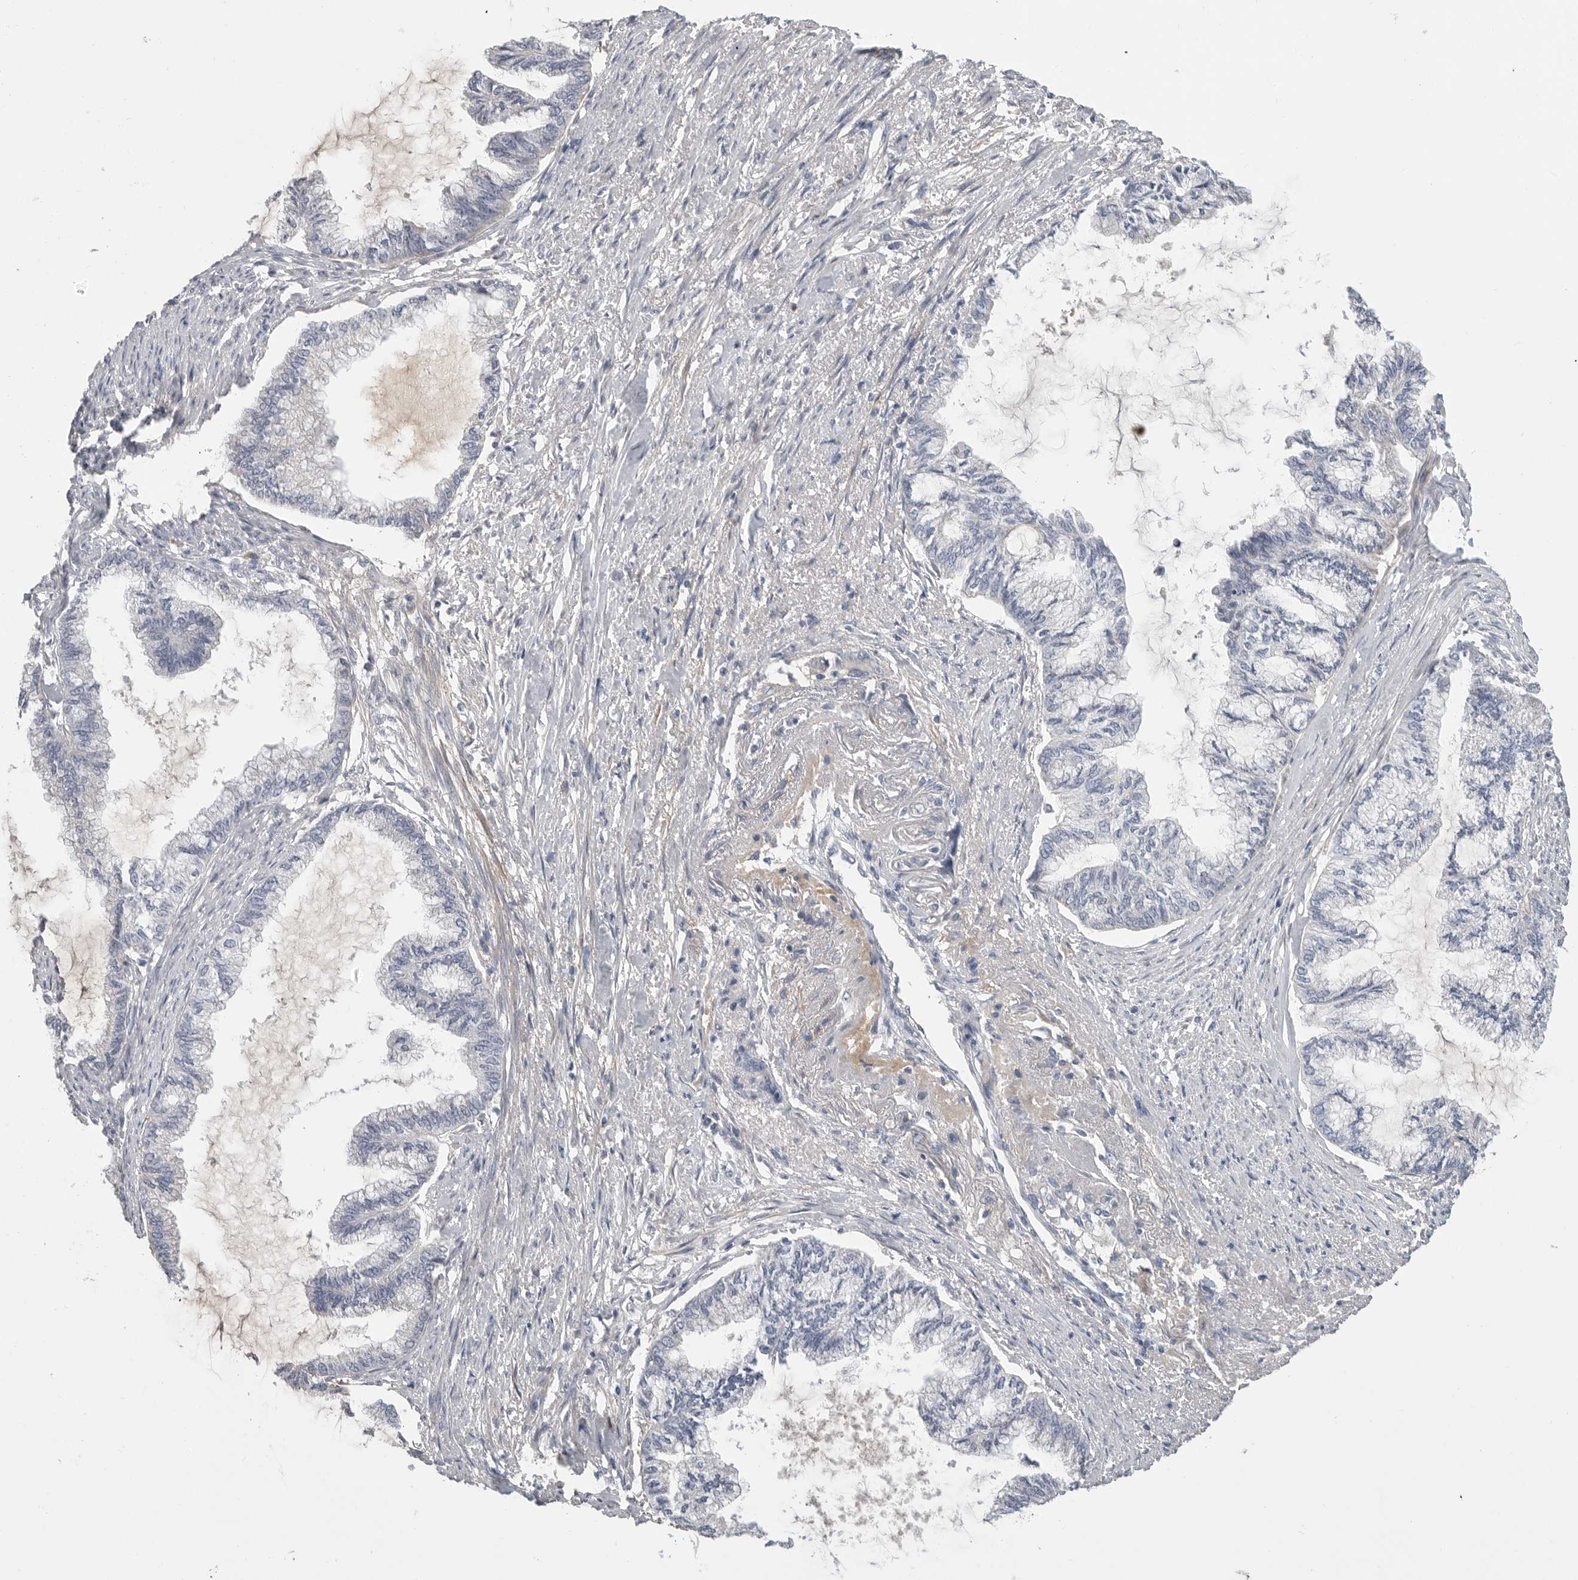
{"staining": {"intensity": "negative", "quantity": "none", "location": "none"}, "tissue": "endometrial cancer", "cell_type": "Tumor cells", "image_type": "cancer", "snomed": [{"axis": "morphology", "description": "Adenocarcinoma, NOS"}, {"axis": "topography", "description": "Endometrium"}], "caption": "Immunohistochemistry (IHC) of endometrial cancer shows no staining in tumor cells.", "gene": "SDC3", "patient": {"sex": "female", "age": 86}}